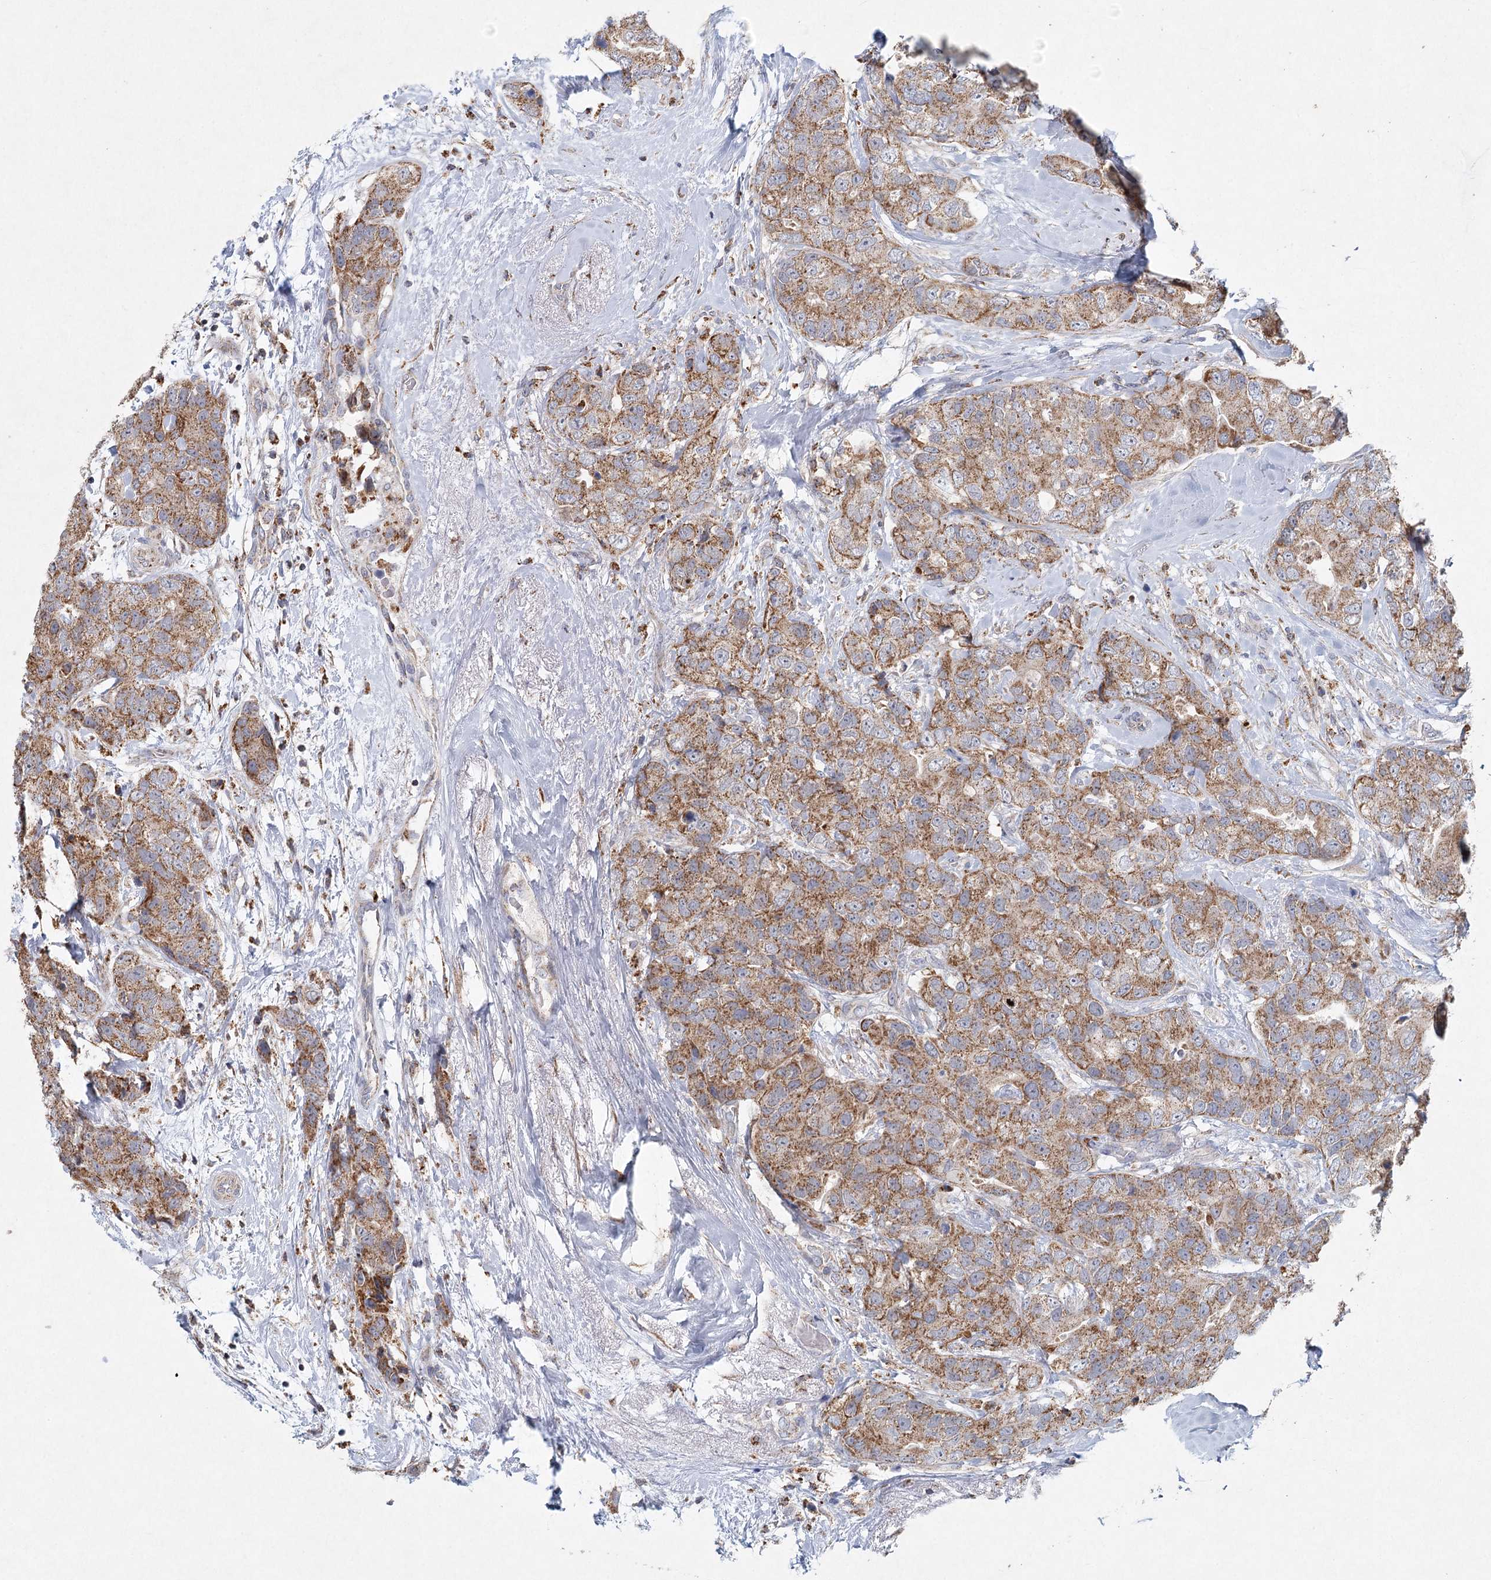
{"staining": {"intensity": "moderate", "quantity": ">75%", "location": "cytoplasmic/membranous"}, "tissue": "breast cancer", "cell_type": "Tumor cells", "image_type": "cancer", "snomed": [{"axis": "morphology", "description": "Duct carcinoma"}, {"axis": "topography", "description": "Breast"}], "caption": "This micrograph reveals breast cancer (intraductal carcinoma) stained with IHC to label a protein in brown. The cytoplasmic/membranous of tumor cells show moderate positivity for the protein. Nuclei are counter-stained blue.", "gene": "XPO6", "patient": {"sex": "female", "age": 62}}